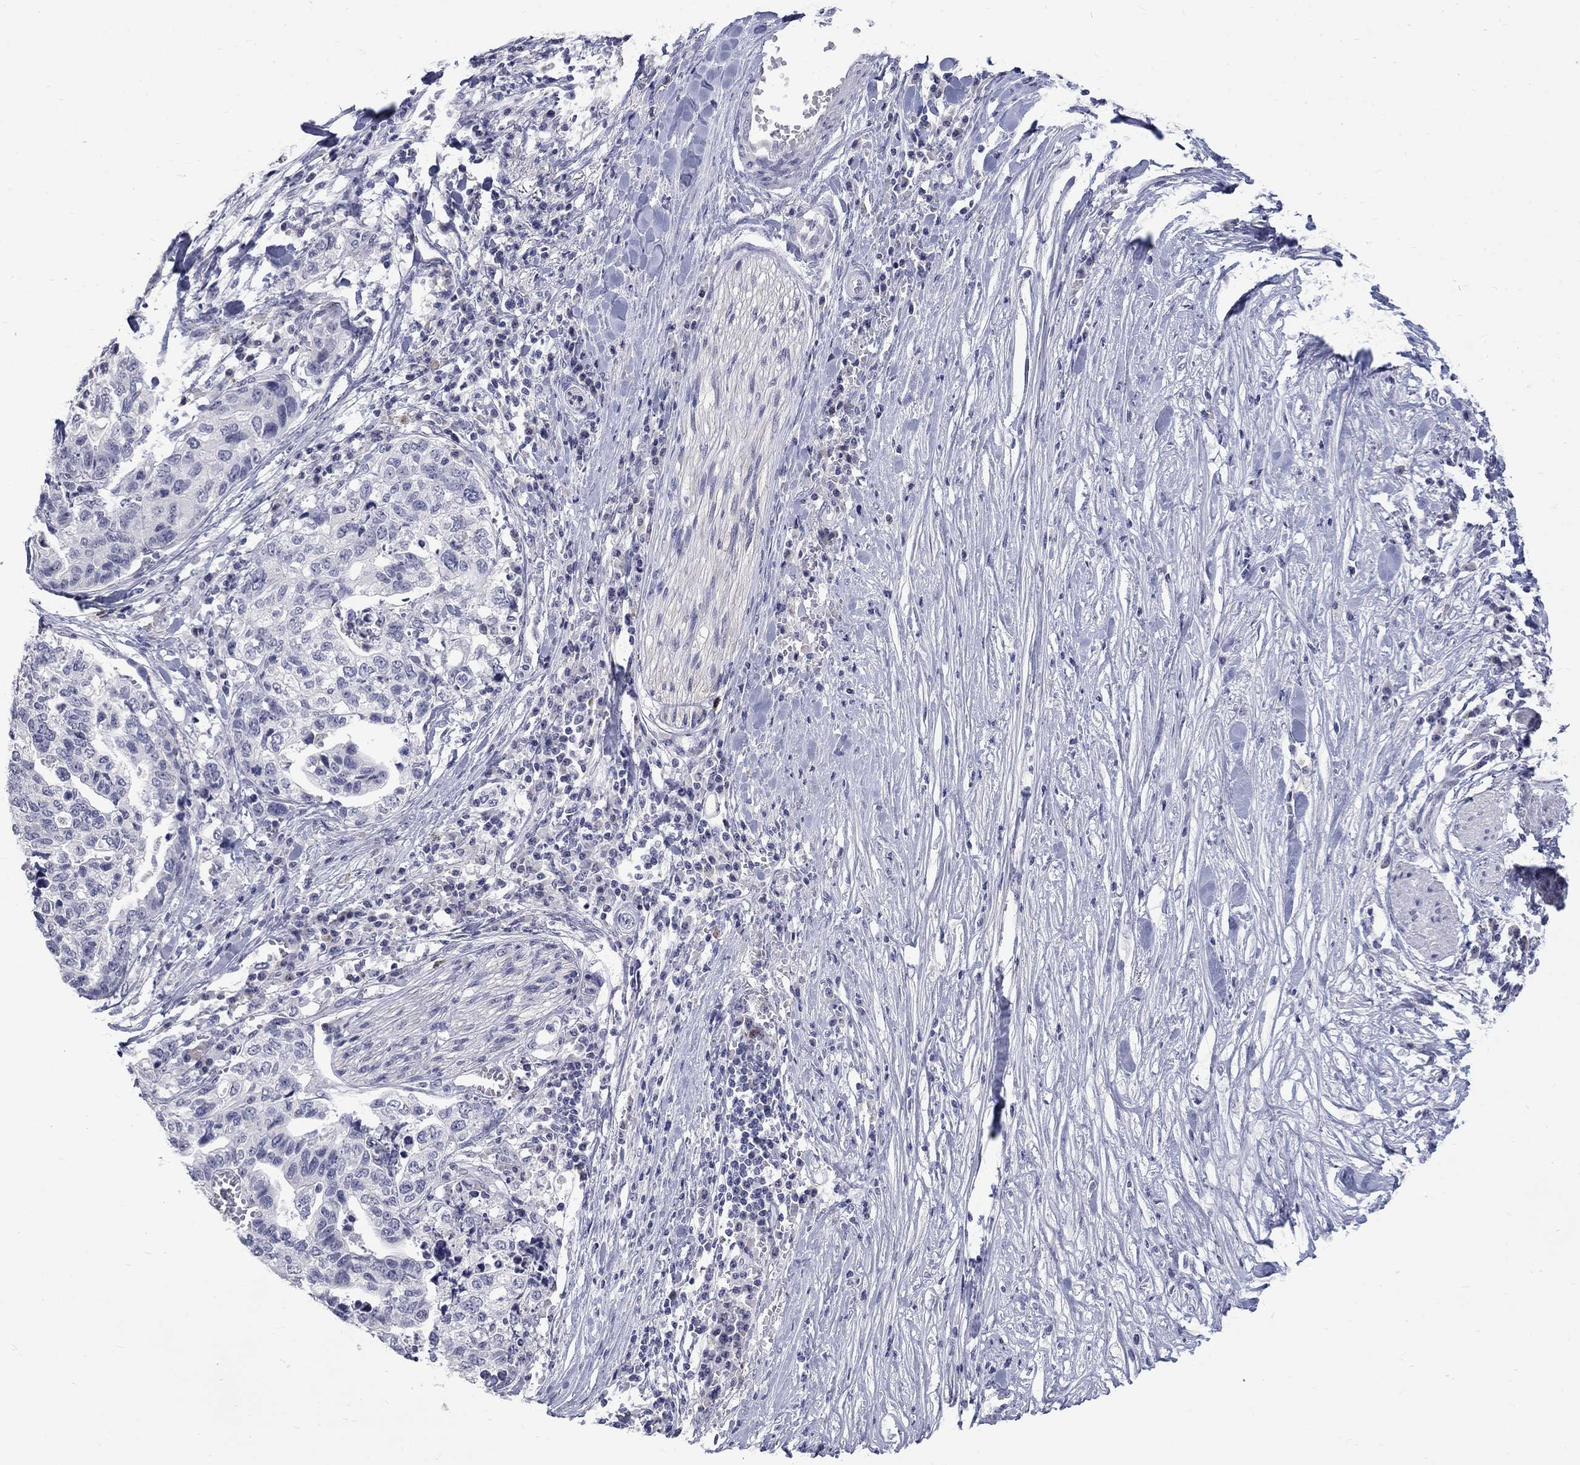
{"staining": {"intensity": "negative", "quantity": "none", "location": "none"}, "tissue": "stomach cancer", "cell_type": "Tumor cells", "image_type": "cancer", "snomed": [{"axis": "morphology", "description": "Adenocarcinoma, NOS"}, {"axis": "topography", "description": "Stomach, upper"}], "caption": "Protein analysis of adenocarcinoma (stomach) displays no significant staining in tumor cells. (DAB immunohistochemistry (IHC), high magnification).", "gene": "CTNND2", "patient": {"sex": "female", "age": 67}}